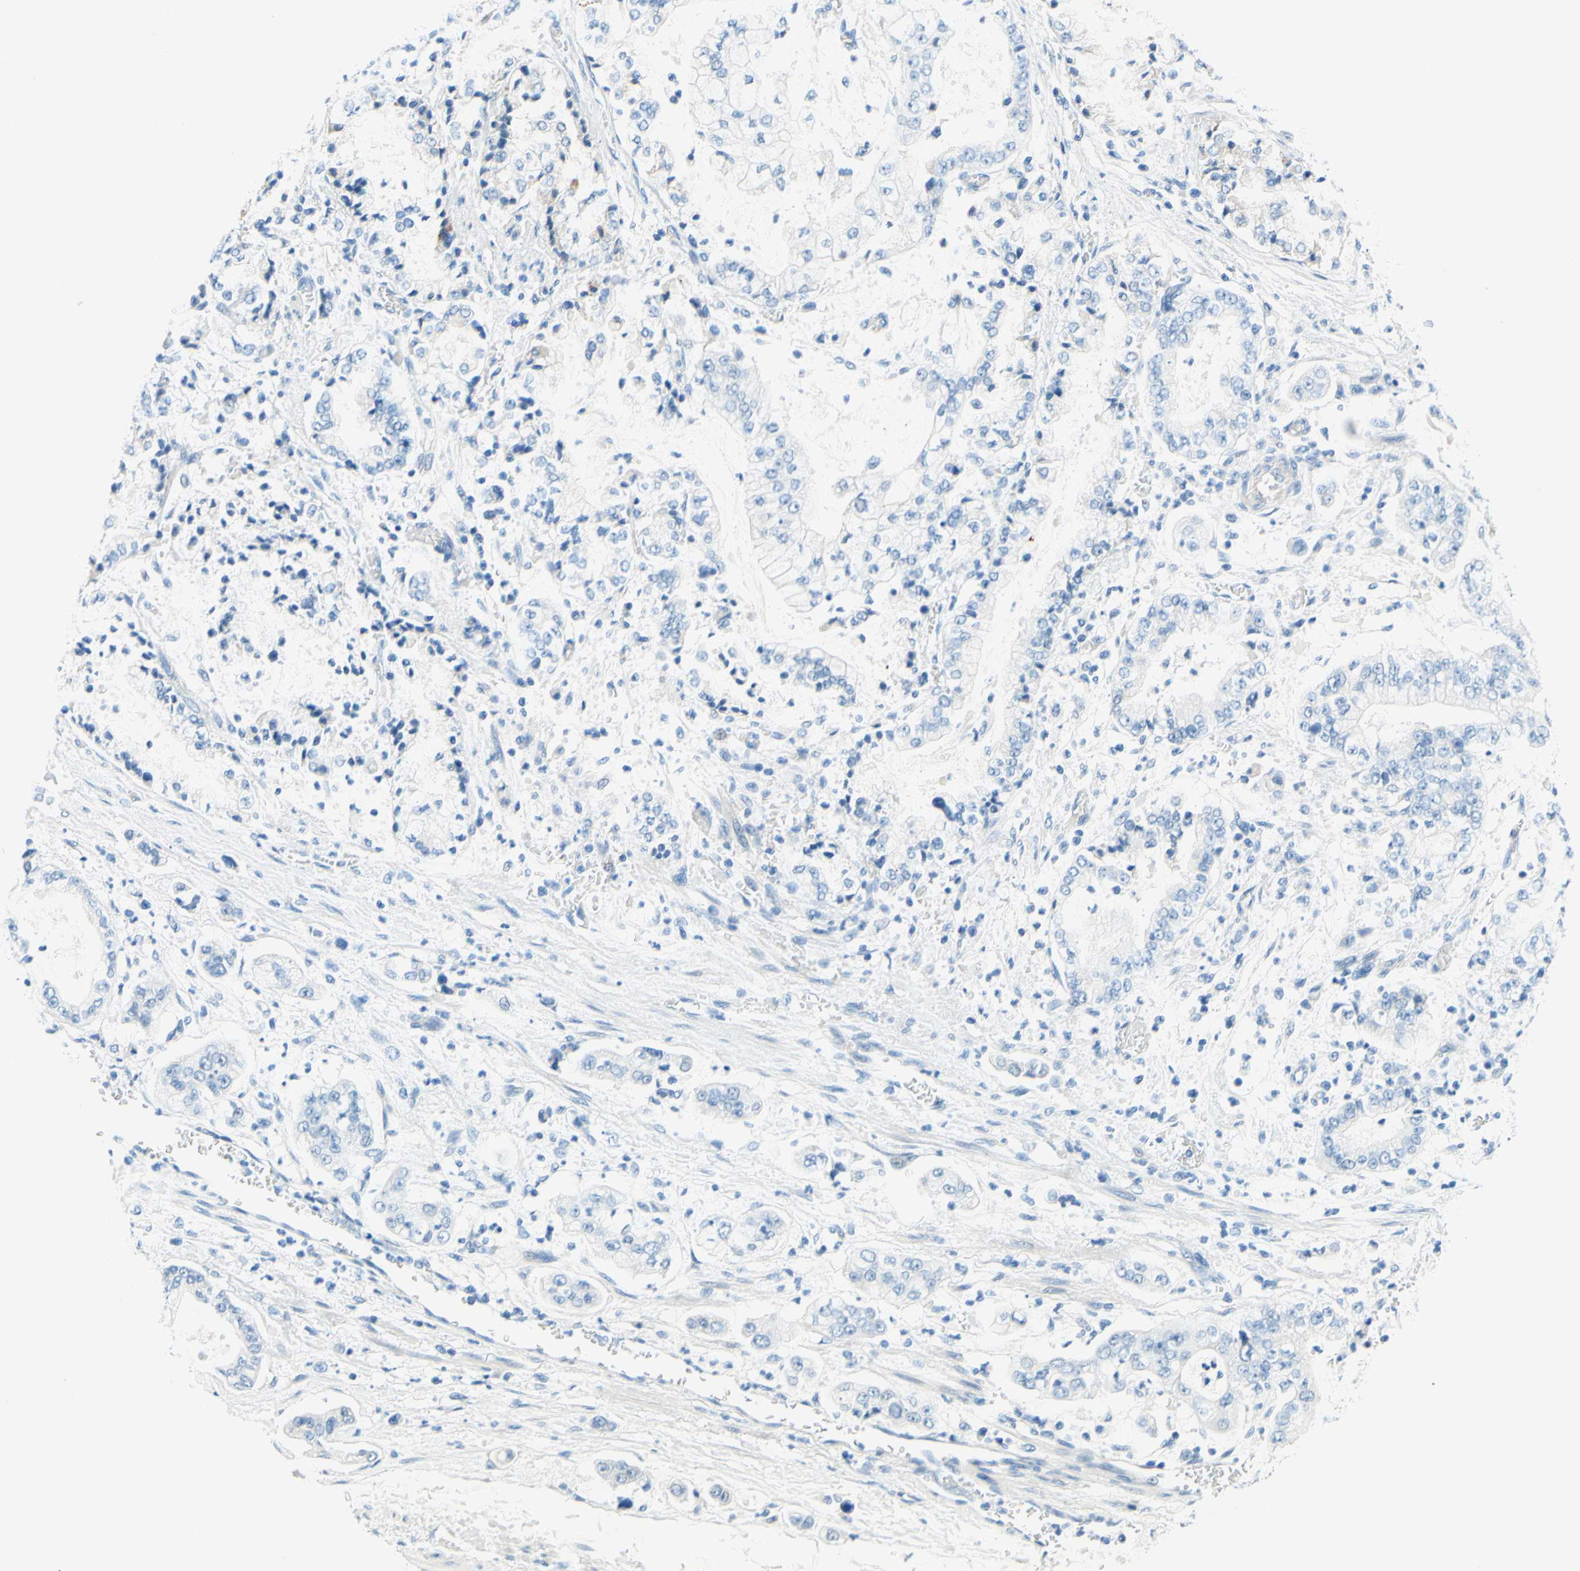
{"staining": {"intensity": "negative", "quantity": "none", "location": "none"}, "tissue": "stomach cancer", "cell_type": "Tumor cells", "image_type": "cancer", "snomed": [{"axis": "morphology", "description": "Adenocarcinoma, NOS"}, {"axis": "topography", "description": "Stomach"}], "caption": "A histopathology image of human stomach adenocarcinoma is negative for staining in tumor cells. The staining is performed using DAB brown chromogen with nuclei counter-stained in using hematoxylin.", "gene": "PASD1", "patient": {"sex": "male", "age": 76}}